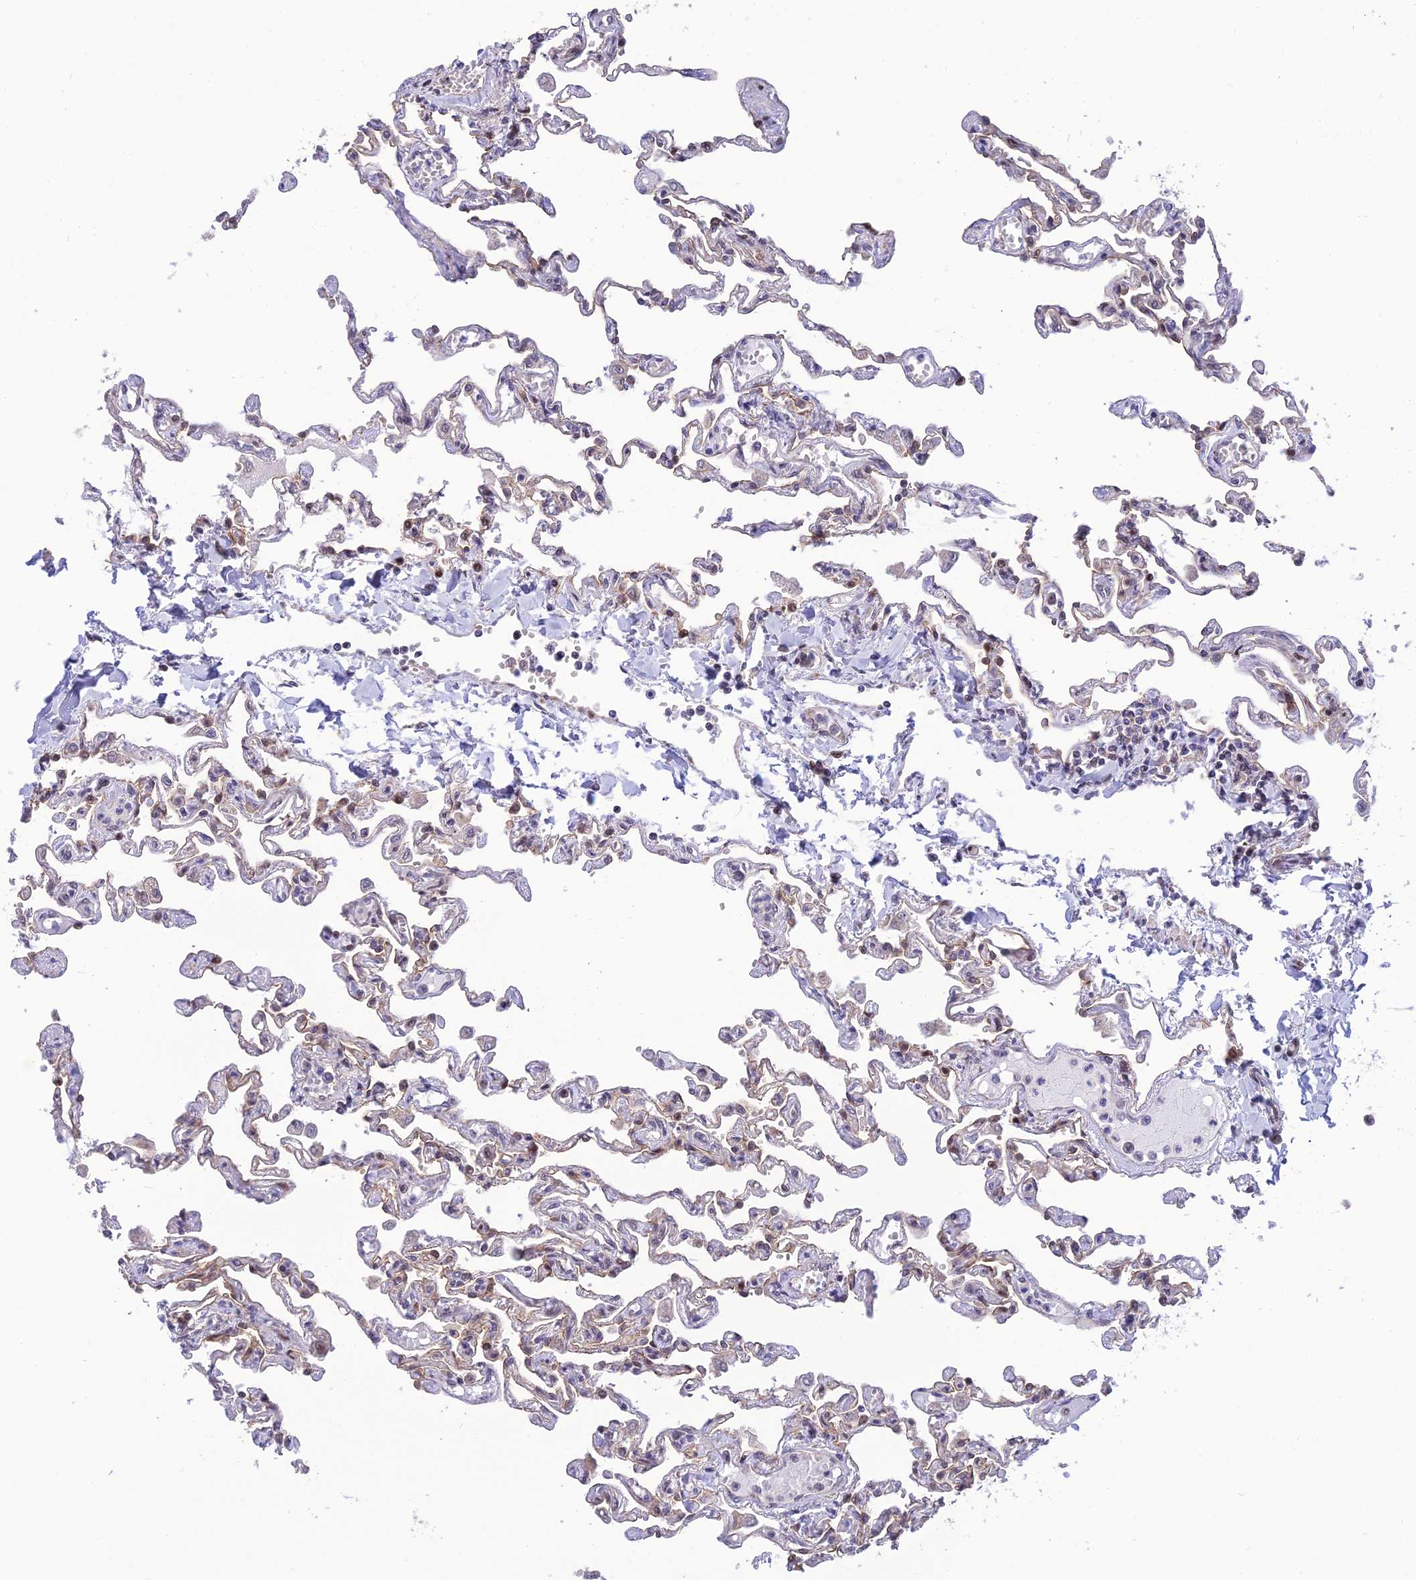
{"staining": {"intensity": "weak", "quantity": "25%-75%", "location": "cytoplasmic/membranous"}, "tissue": "lung", "cell_type": "Alveolar cells", "image_type": "normal", "snomed": [{"axis": "morphology", "description": "Normal tissue, NOS"}, {"axis": "topography", "description": "Lung"}], "caption": "Unremarkable lung demonstrates weak cytoplasmic/membranous expression in about 25%-75% of alveolar cells.", "gene": "ZNF584", "patient": {"sex": "male", "age": 21}}